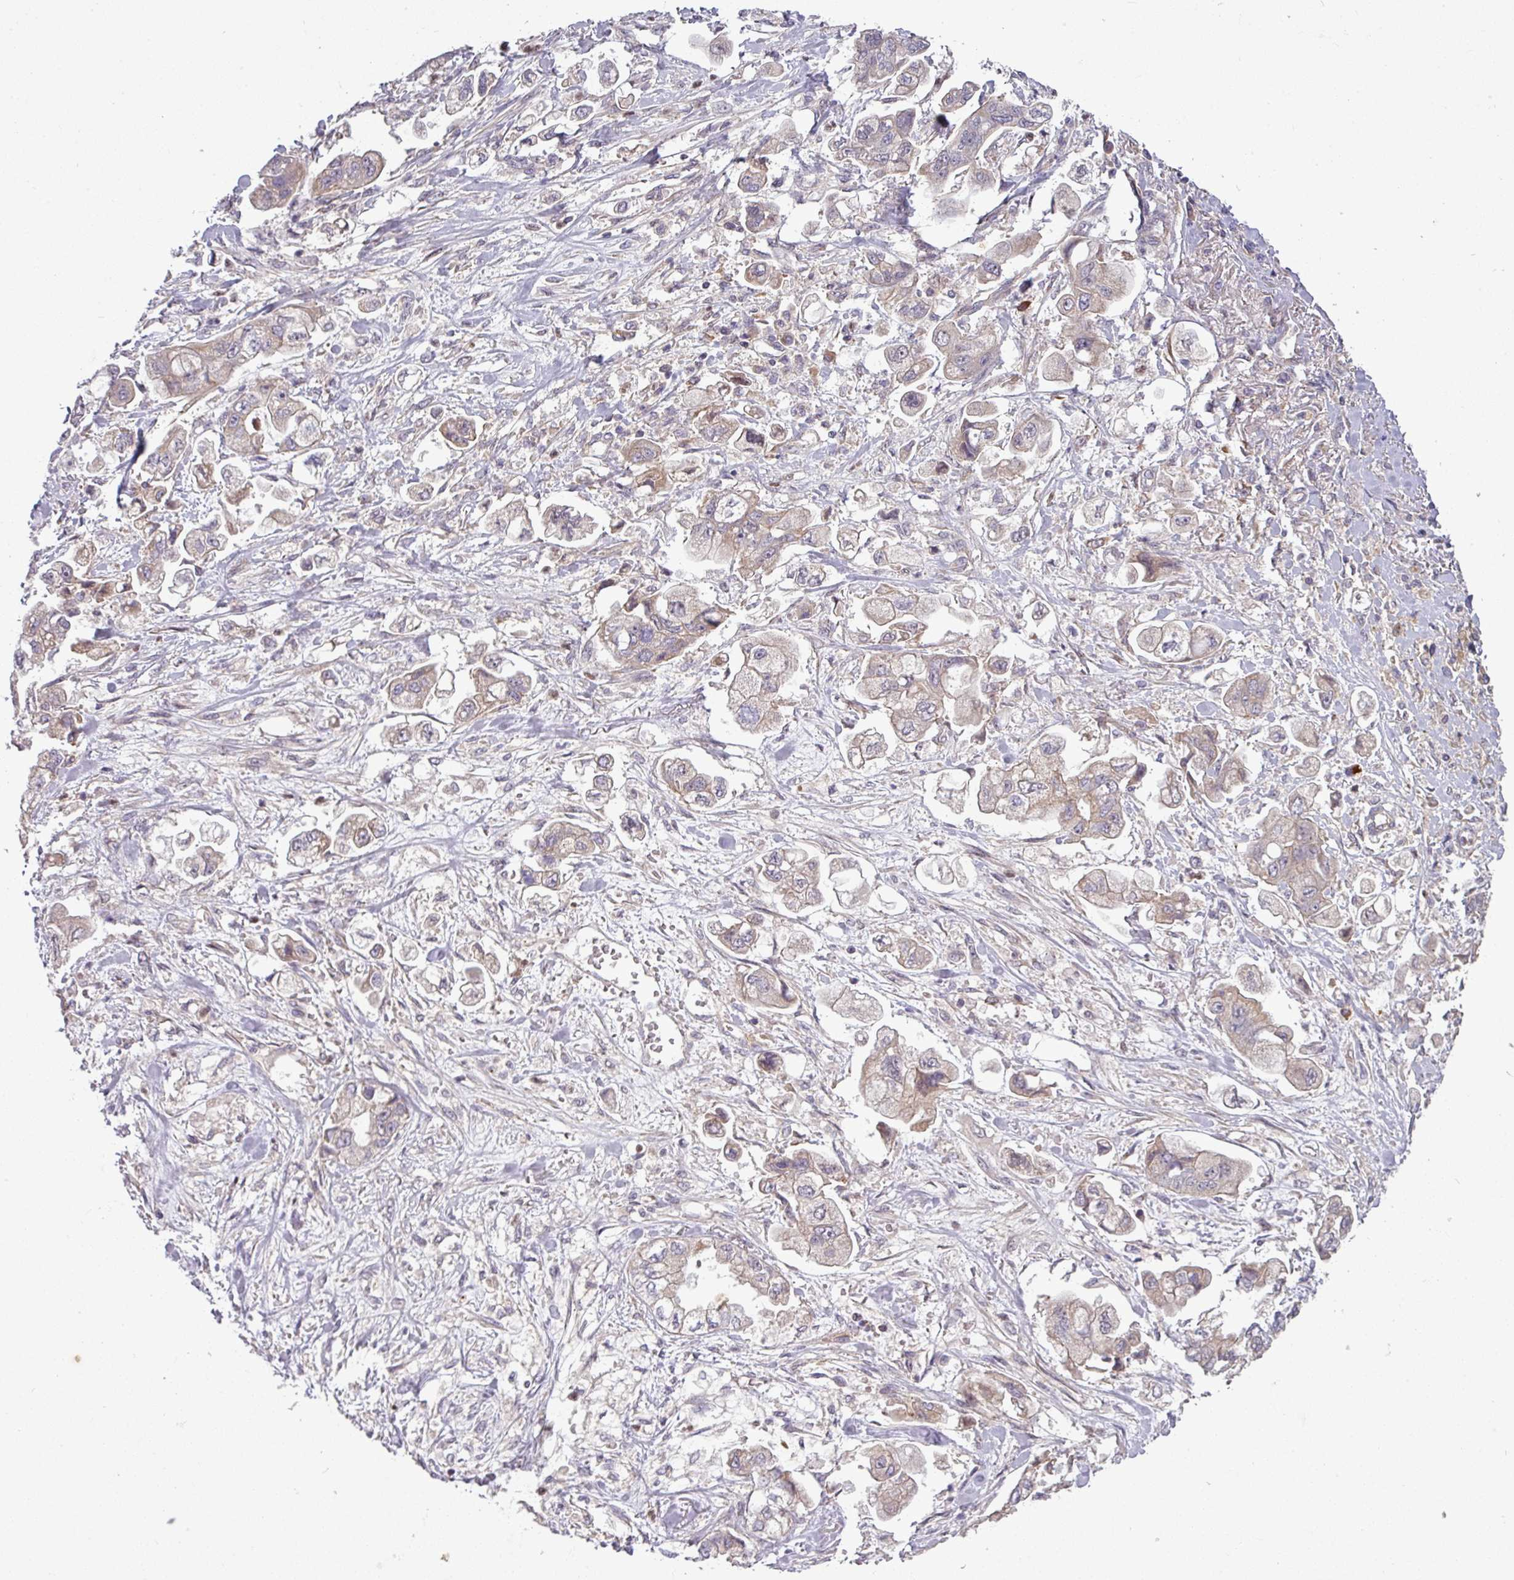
{"staining": {"intensity": "negative", "quantity": "none", "location": "none"}, "tissue": "stomach cancer", "cell_type": "Tumor cells", "image_type": "cancer", "snomed": [{"axis": "morphology", "description": "Adenocarcinoma, NOS"}, {"axis": "topography", "description": "Stomach"}], "caption": "Stomach adenocarcinoma was stained to show a protein in brown. There is no significant expression in tumor cells. (Stains: DAB (3,3'-diaminobenzidine) immunohistochemistry (IHC) with hematoxylin counter stain, Microscopy: brightfield microscopy at high magnification).", "gene": "PAPLN", "patient": {"sex": "male", "age": 62}}